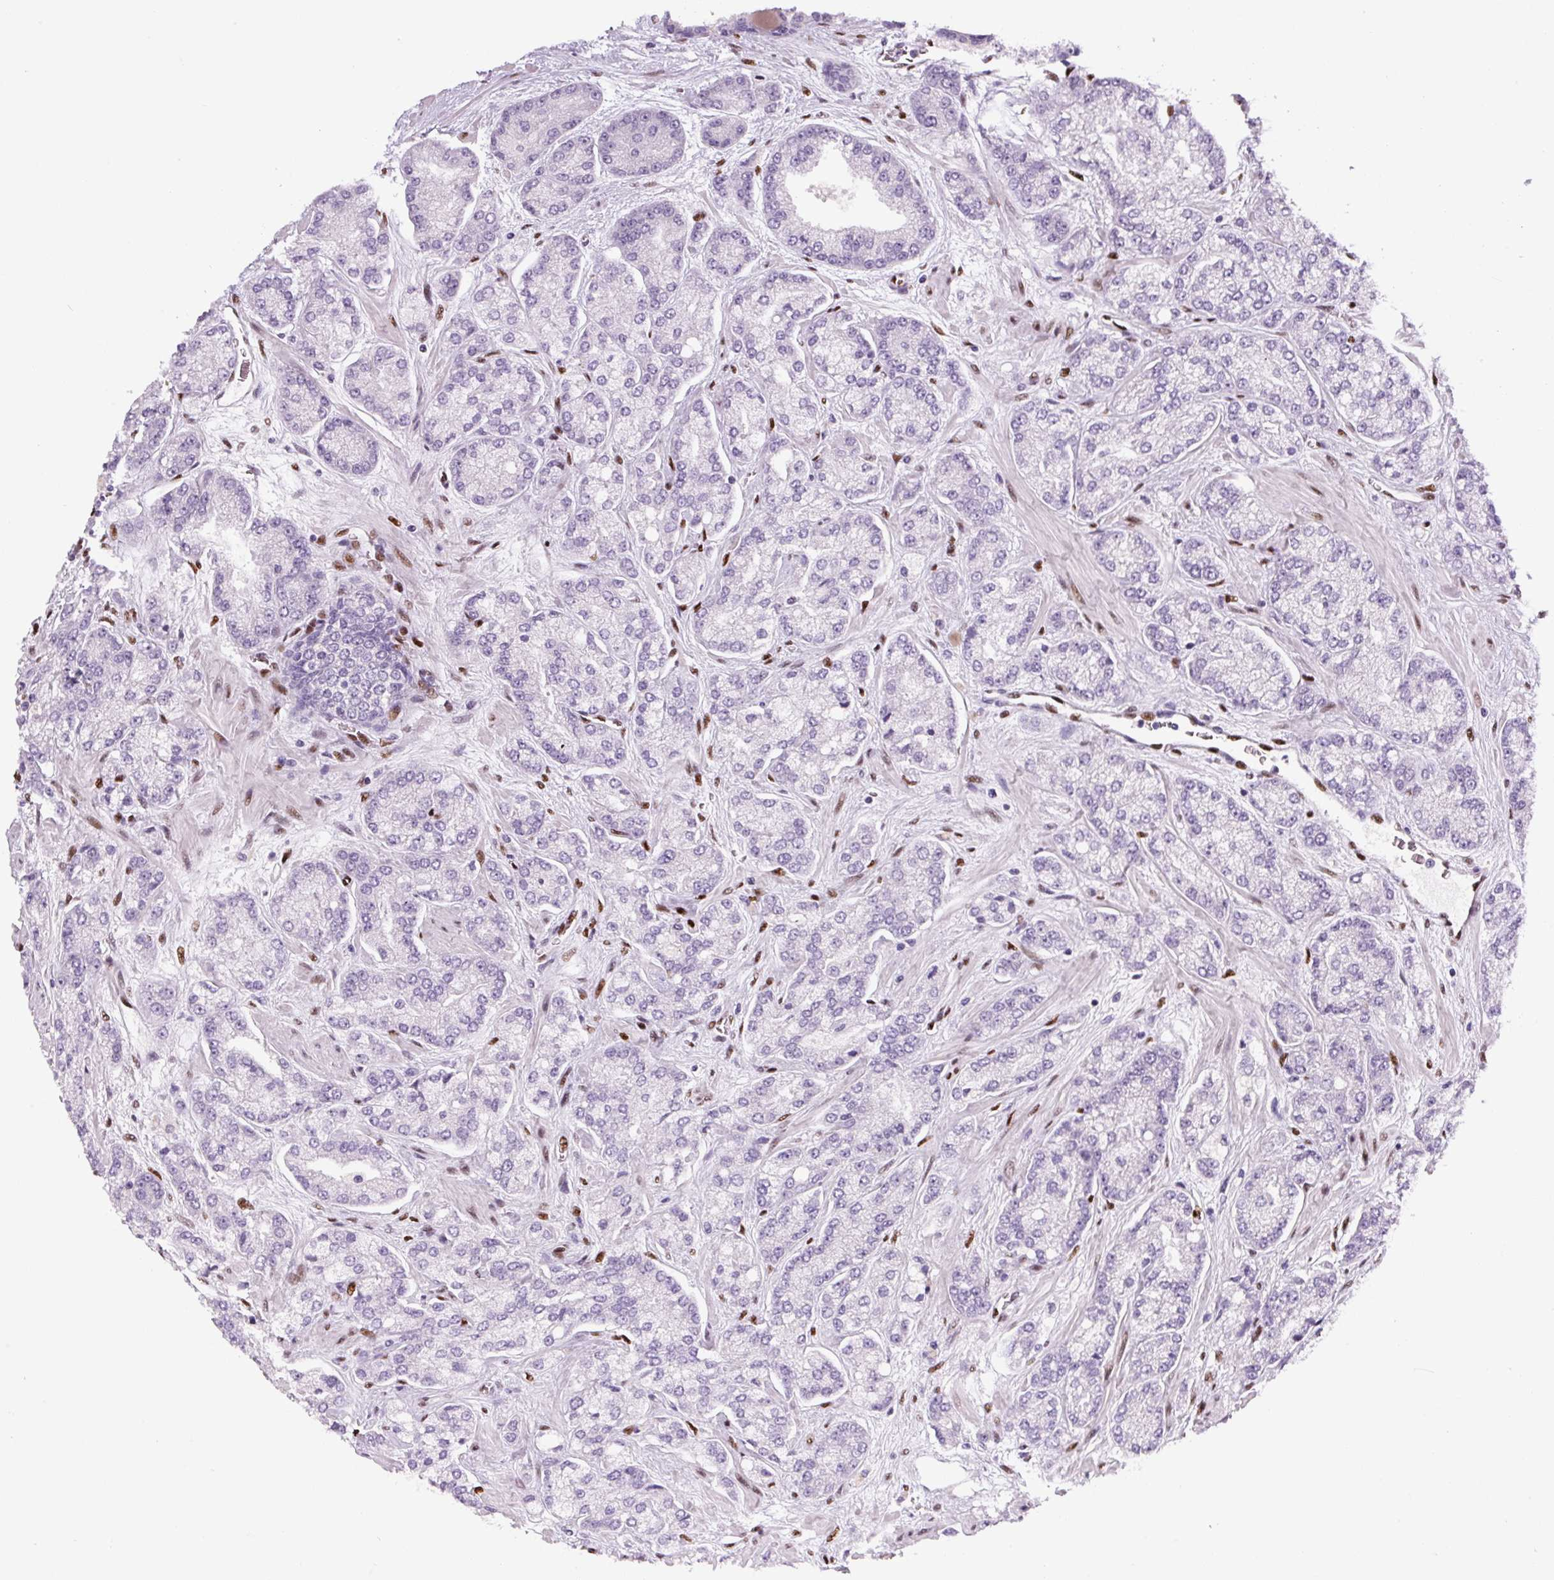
{"staining": {"intensity": "negative", "quantity": "none", "location": "none"}, "tissue": "prostate cancer", "cell_type": "Tumor cells", "image_type": "cancer", "snomed": [{"axis": "morphology", "description": "Adenocarcinoma, High grade"}, {"axis": "topography", "description": "Prostate"}], "caption": "Image shows no significant protein staining in tumor cells of prostate high-grade adenocarcinoma. The staining is performed using DAB (3,3'-diaminobenzidine) brown chromogen with nuclei counter-stained in using hematoxylin.", "gene": "ZEB1", "patient": {"sex": "male", "age": 68}}